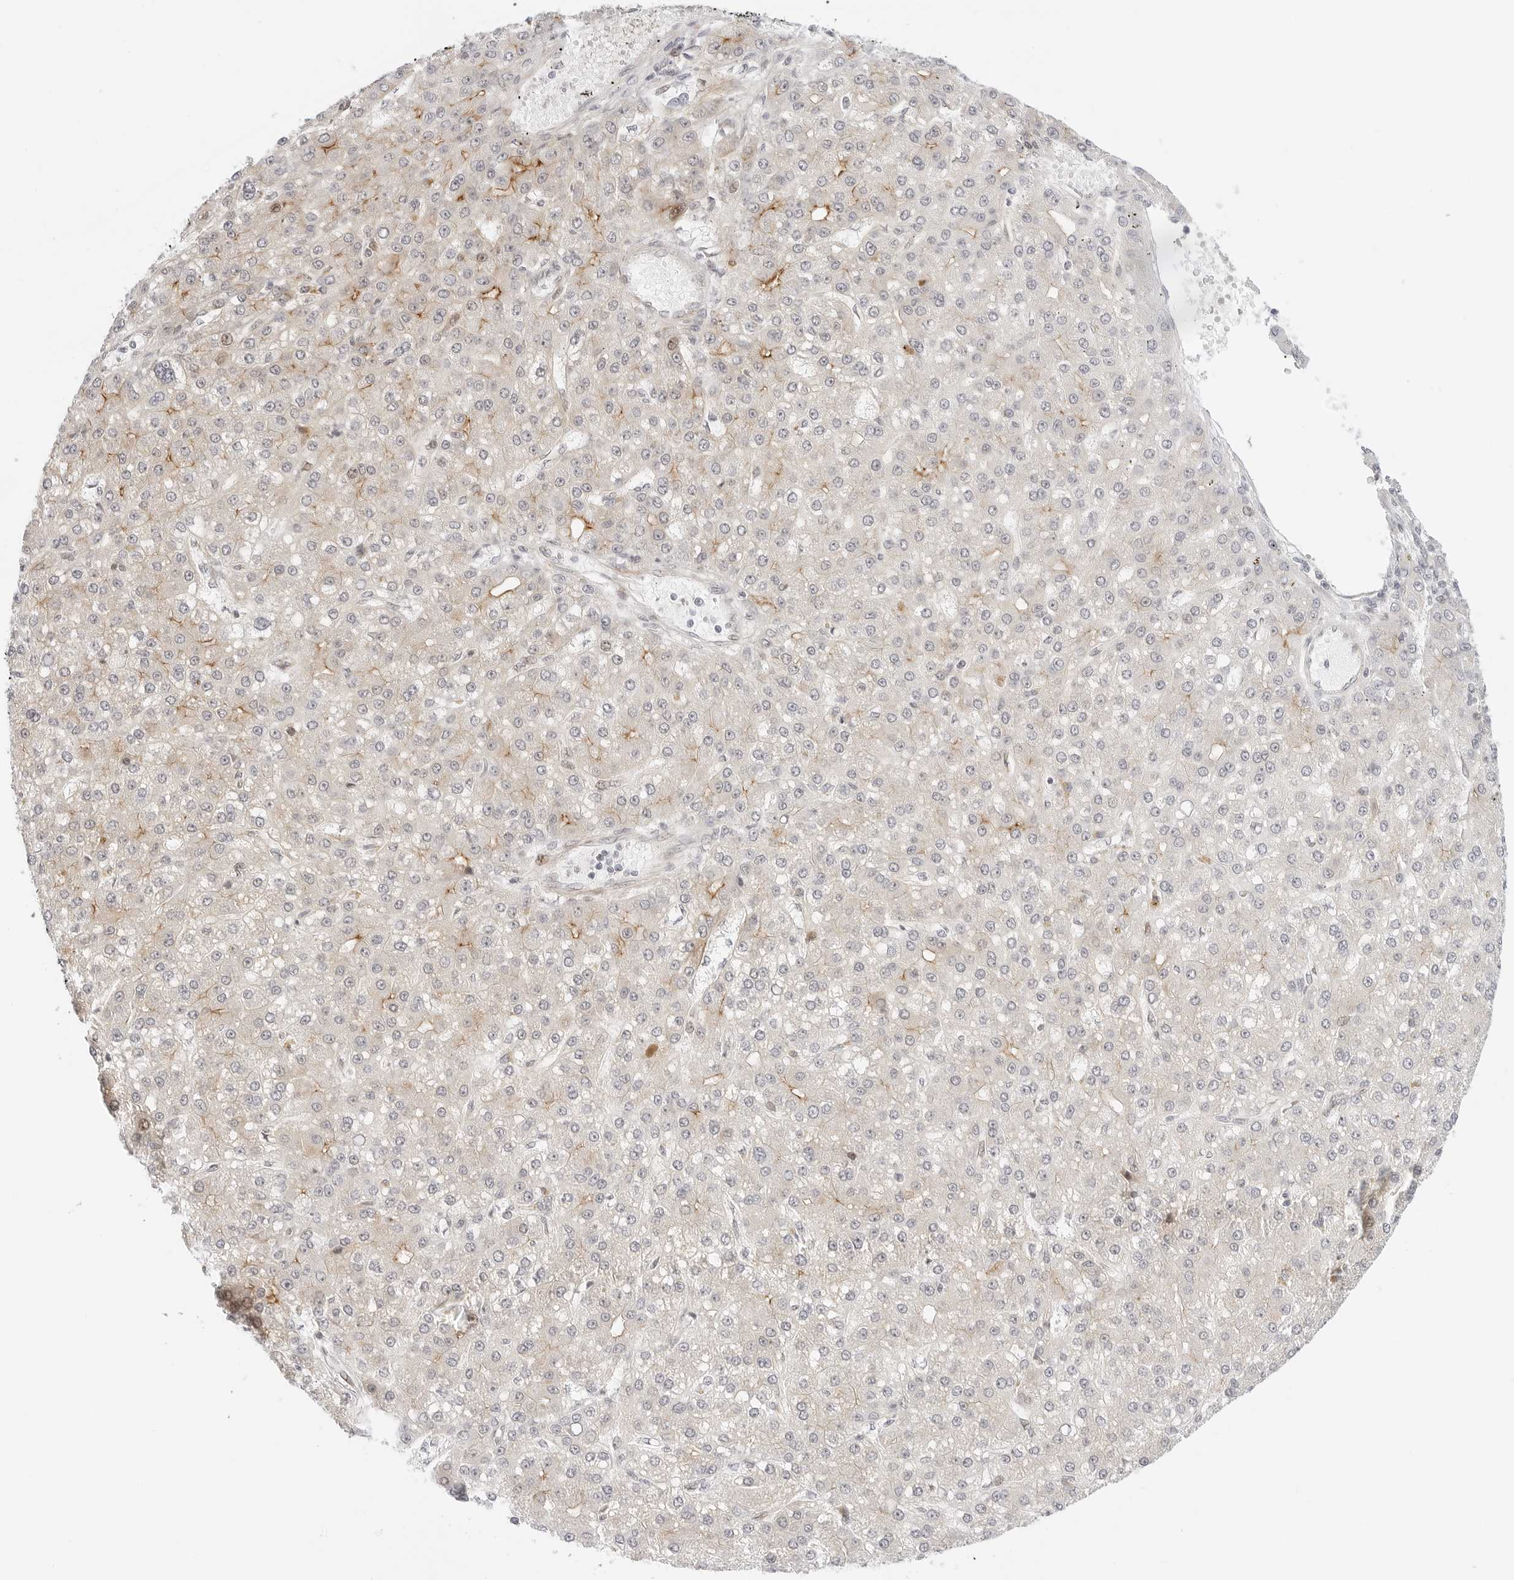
{"staining": {"intensity": "weak", "quantity": "<25%", "location": "cytoplasmic/membranous"}, "tissue": "liver cancer", "cell_type": "Tumor cells", "image_type": "cancer", "snomed": [{"axis": "morphology", "description": "Carcinoma, Hepatocellular, NOS"}, {"axis": "topography", "description": "Liver"}], "caption": "This is an IHC image of liver hepatocellular carcinoma. There is no expression in tumor cells.", "gene": "ZNF613", "patient": {"sex": "male", "age": 67}}